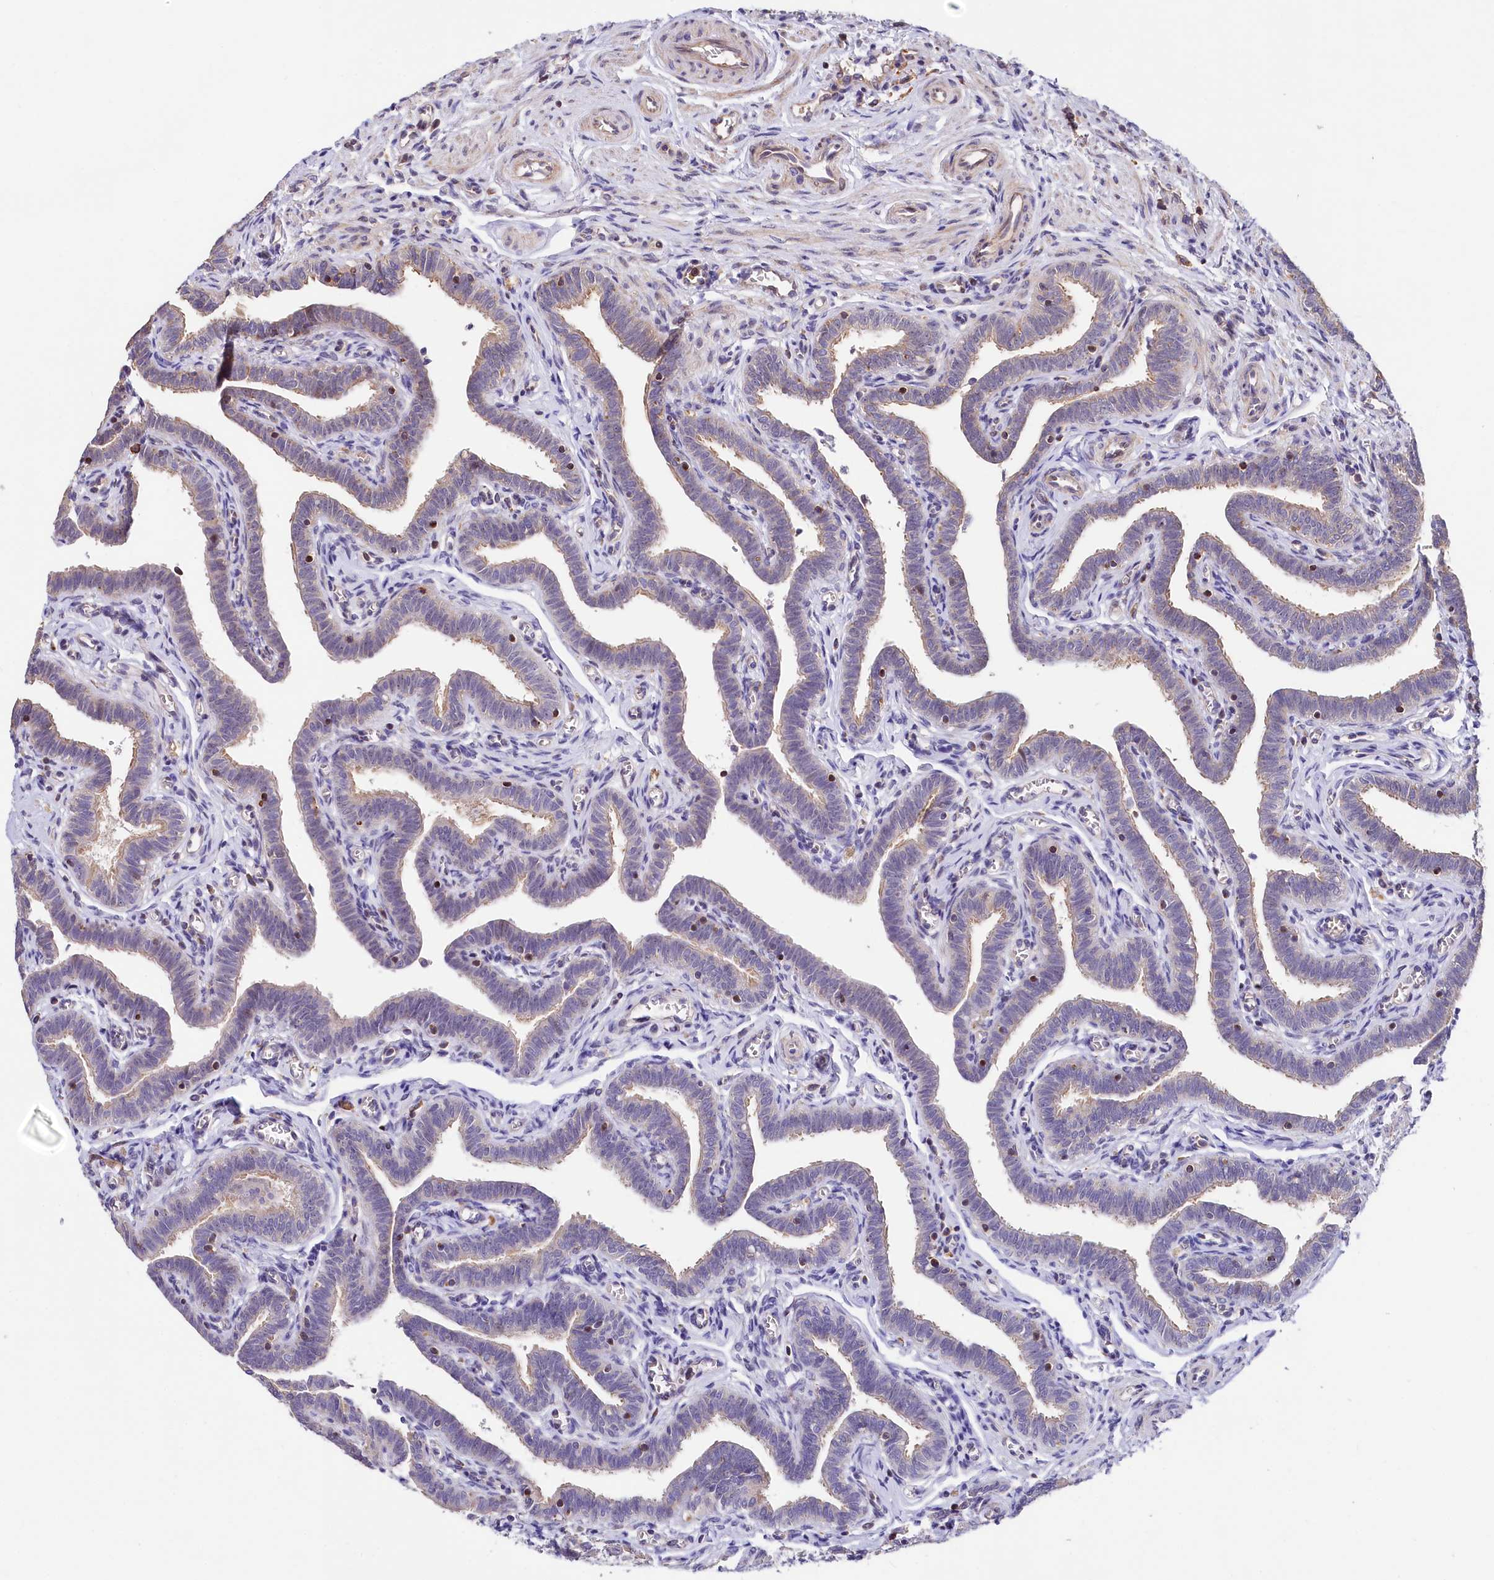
{"staining": {"intensity": "moderate", "quantity": "25%-75%", "location": "cytoplasmic/membranous"}, "tissue": "fallopian tube", "cell_type": "Glandular cells", "image_type": "normal", "snomed": [{"axis": "morphology", "description": "Normal tissue, NOS"}, {"axis": "topography", "description": "Fallopian tube"}], "caption": "A medium amount of moderate cytoplasmic/membranous staining is seen in about 25%-75% of glandular cells in unremarkable fallopian tube.", "gene": "RPUSD3", "patient": {"sex": "female", "age": 36}}